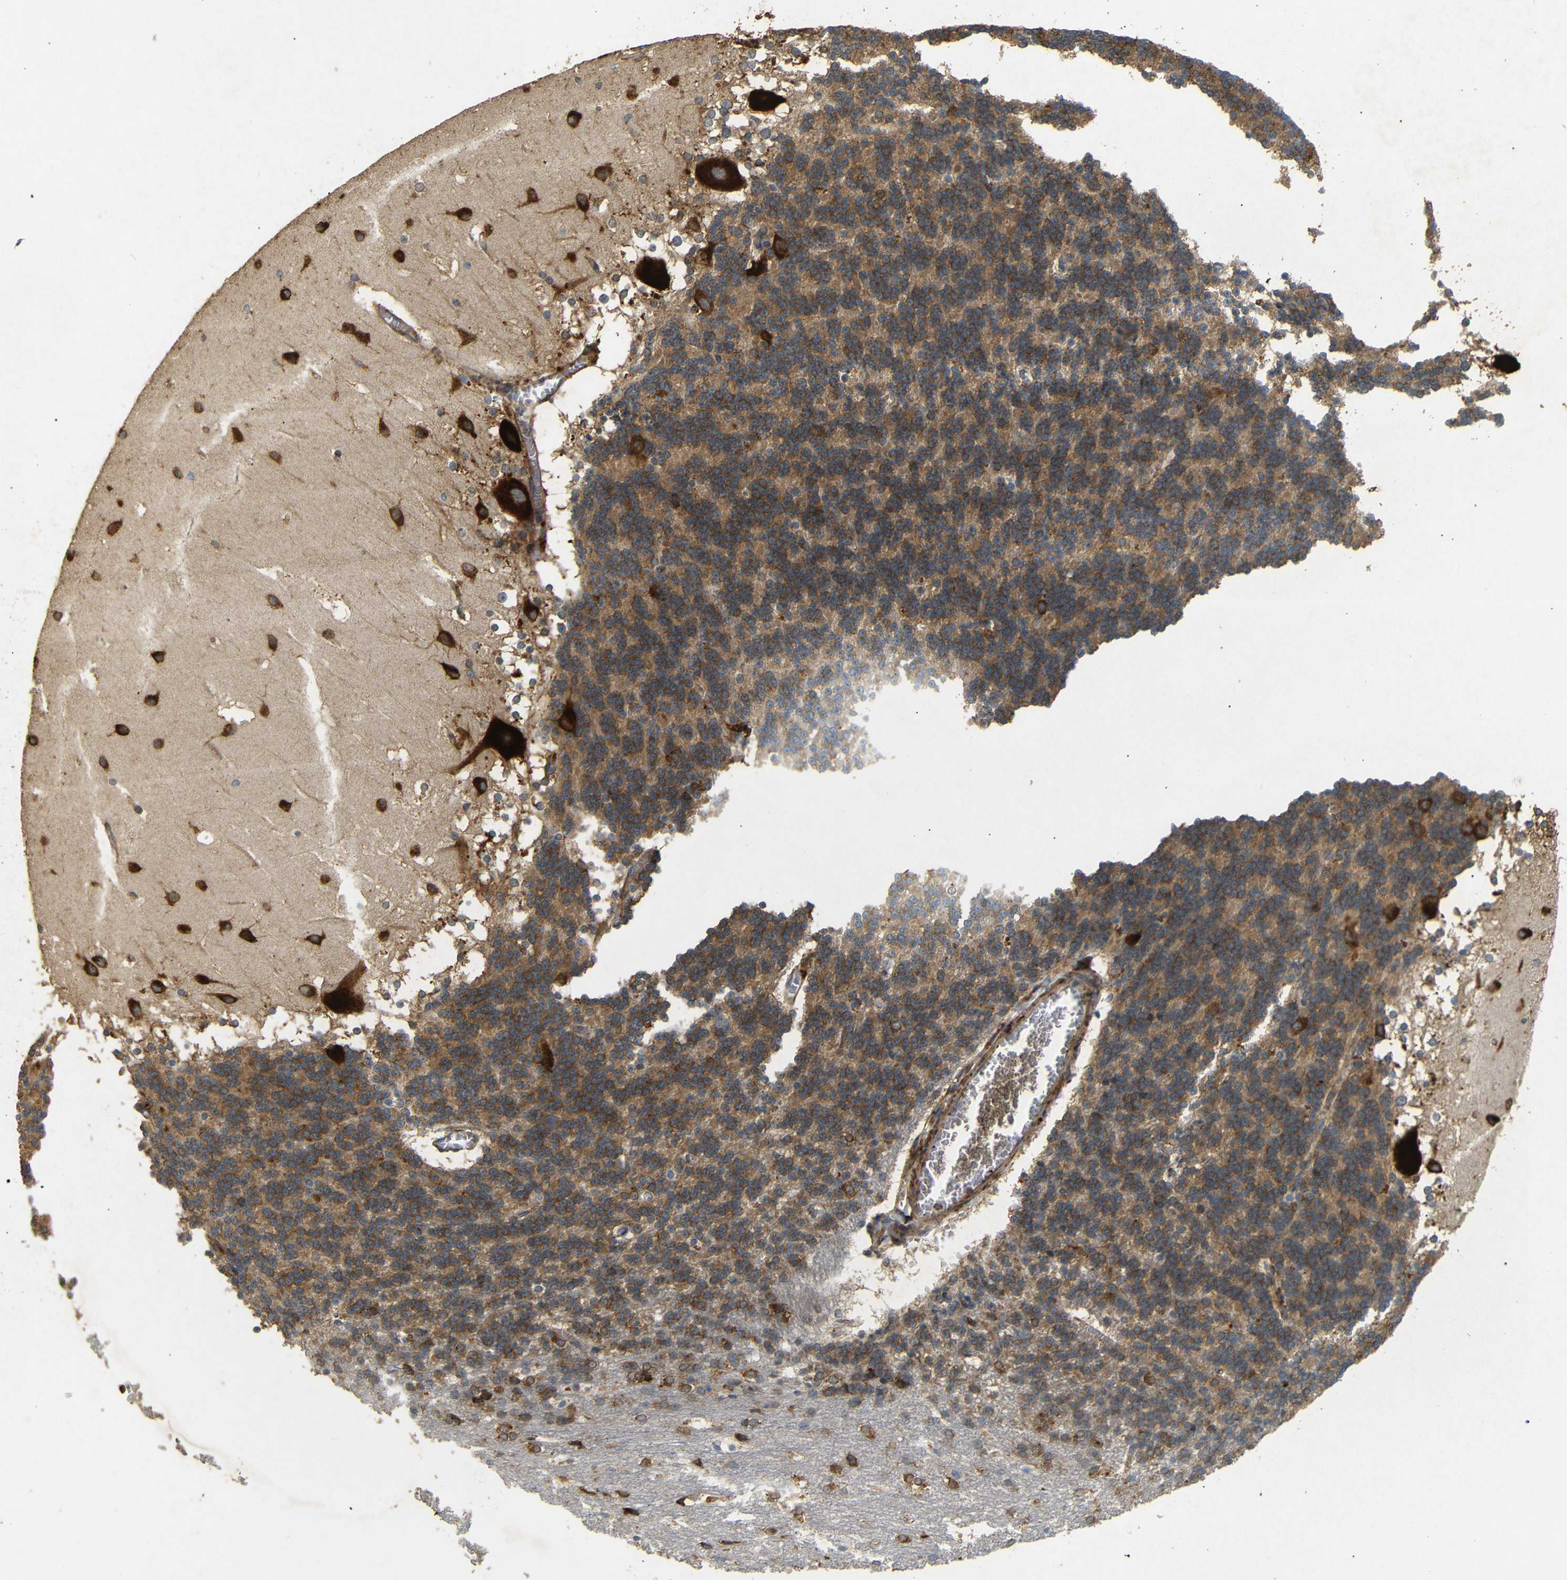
{"staining": {"intensity": "moderate", "quantity": ">75%", "location": "cytoplasmic/membranous"}, "tissue": "cerebellum", "cell_type": "Cells in granular layer", "image_type": "normal", "snomed": [{"axis": "morphology", "description": "Normal tissue, NOS"}, {"axis": "topography", "description": "Cerebellum"}], "caption": "Moderate cytoplasmic/membranous expression is seen in about >75% of cells in granular layer in benign cerebellum. The protein is stained brown, and the nuclei are stained in blue (DAB IHC with brightfield microscopy, high magnification).", "gene": "BTF3", "patient": {"sex": "female", "age": 19}}